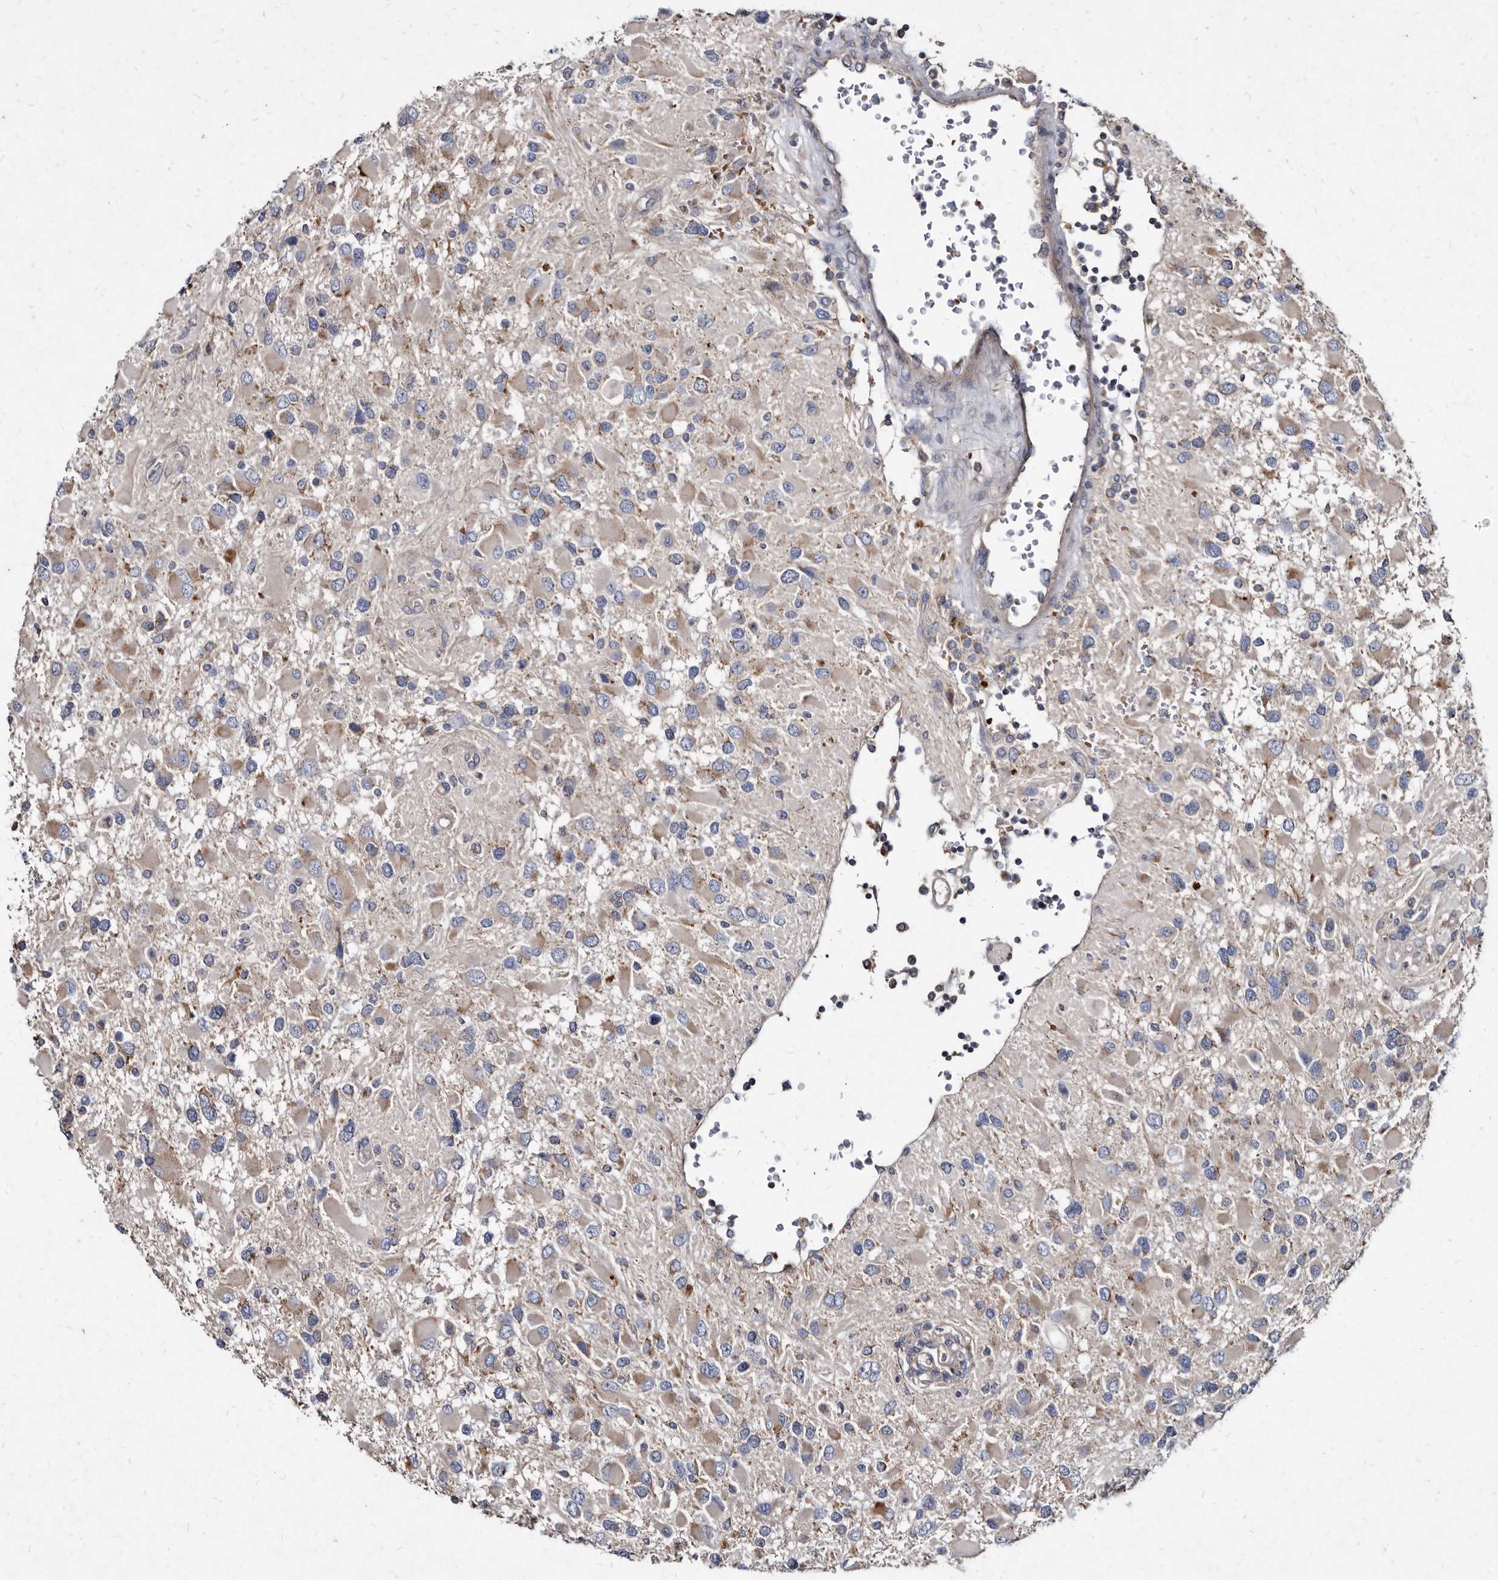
{"staining": {"intensity": "weak", "quantity": "25%-75%", "location": "cytoplasmic/membranous"}, "tissue": "glioma", "cell_type": "Tumor cells", "image_type": "cancer", "snomed": [{"axis": "morphology", "description": "Glioma, malignant, High grade"}, {"axis": "topography", "description": "Brain"}], "caption": "Protein expression analysis of malignant high-grade glioma reveals weak cytoplasmic/membranous expression in about 25%-75% of tumor cells. Nuclei are stained in blue.", "gene": "YPEL3", "patient": {"sex": "male", "age": 53}}